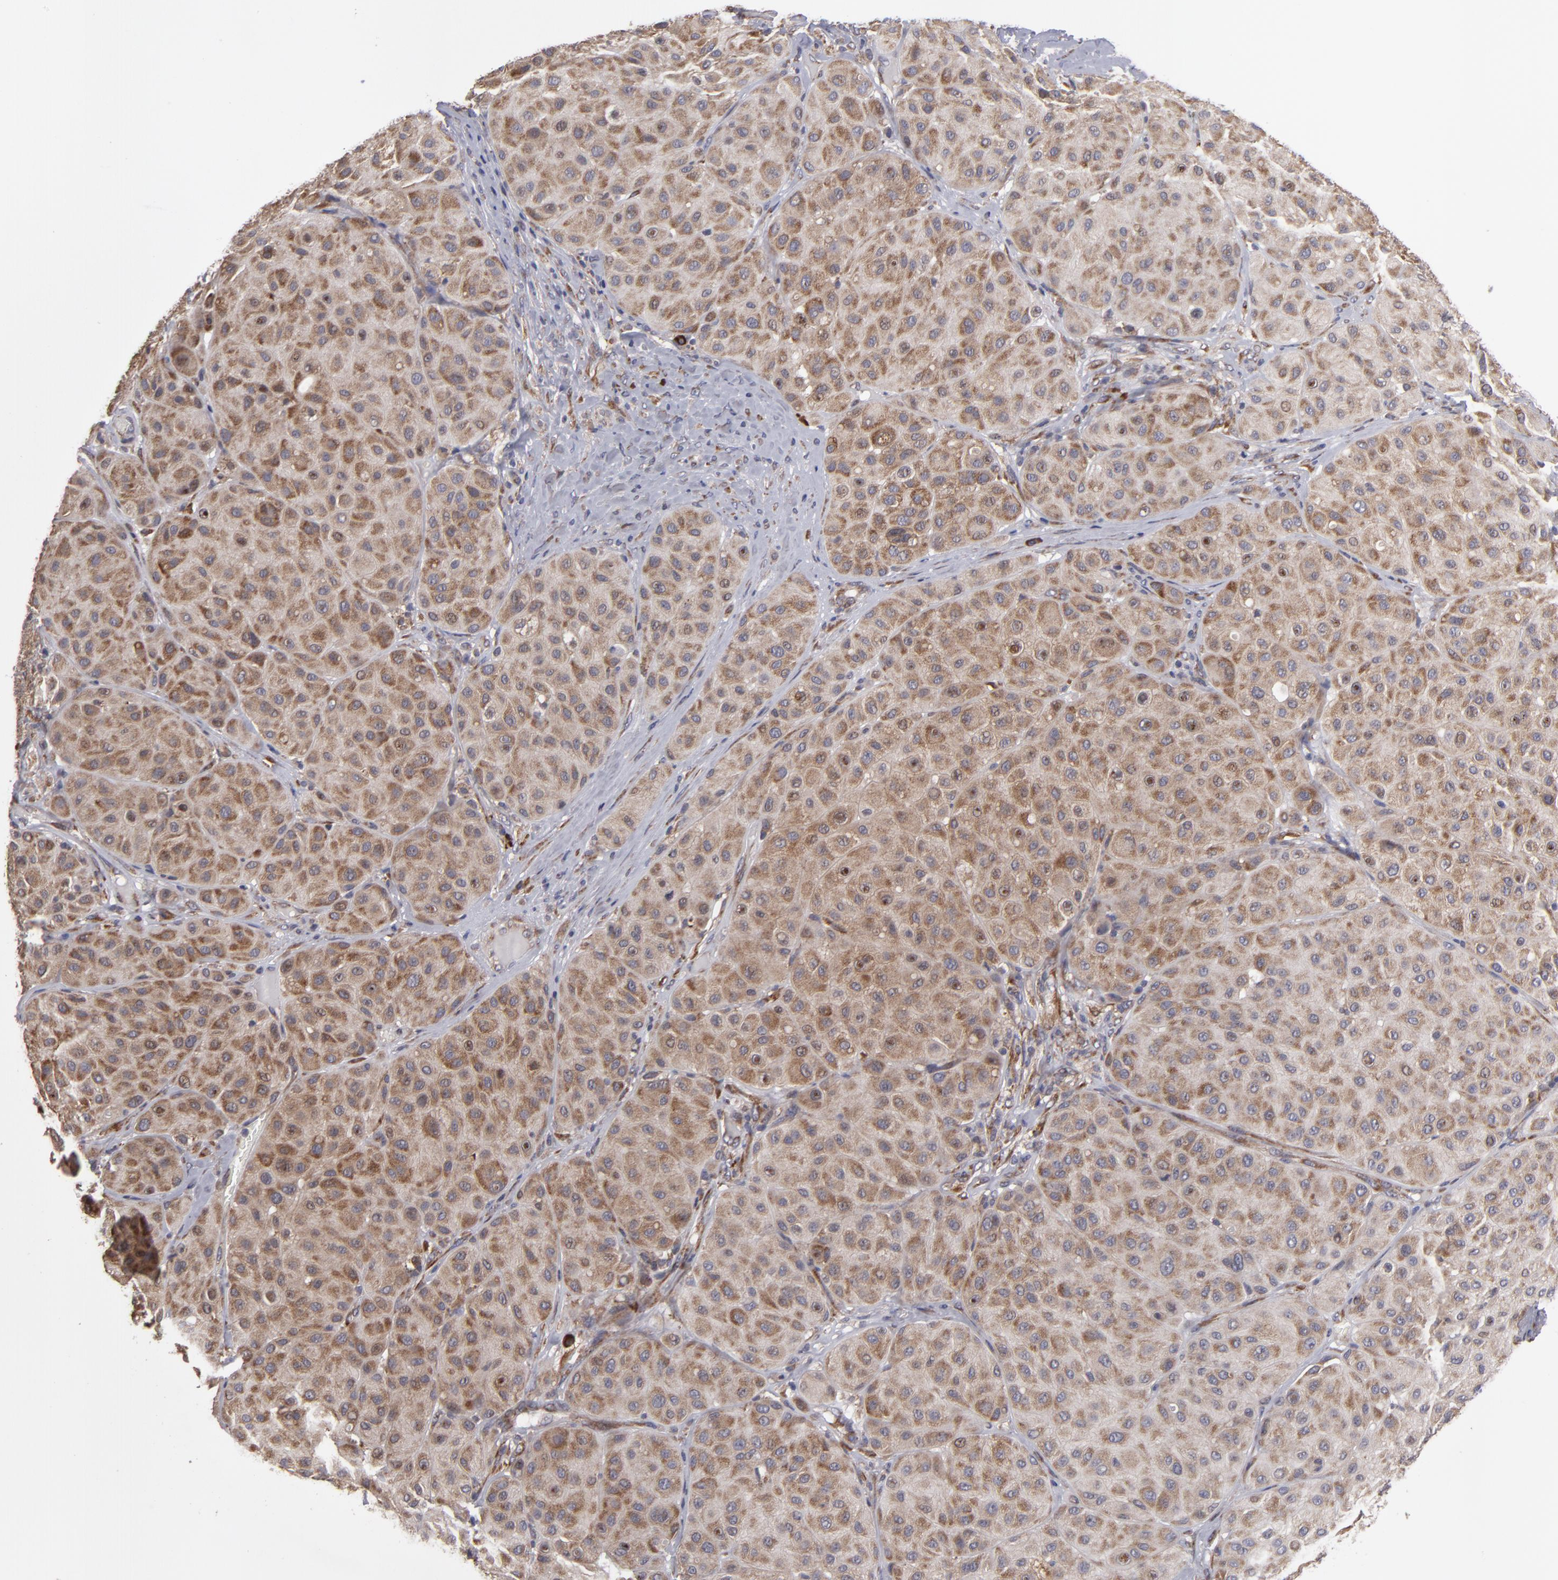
{"staining": {"intensity": "moderate", "quantity": ">75%", "location": "cytoplasmic/membranous"}, "tissue": "melanoma", "cell_type": "Tumor cells", "image_type": "cancer", "snomed": [{"axis": "morphology", "description": "Normal tissue, NOS"}, {"axis": "morphology", "description": "Malignant melanoma, Metastatic site"}, {"axis": "topography", "description": "Skin"}], "caption": "Immunohistochemistry micrograph of malignant melanoma (metastatic site) stained for a protein (brown), which reveals medium levels of moderate cytoplasmic/membranous expression in about >75% of tumor cells.", "gene": "SND1", "patient": {"sex": "male", "age": 41}}